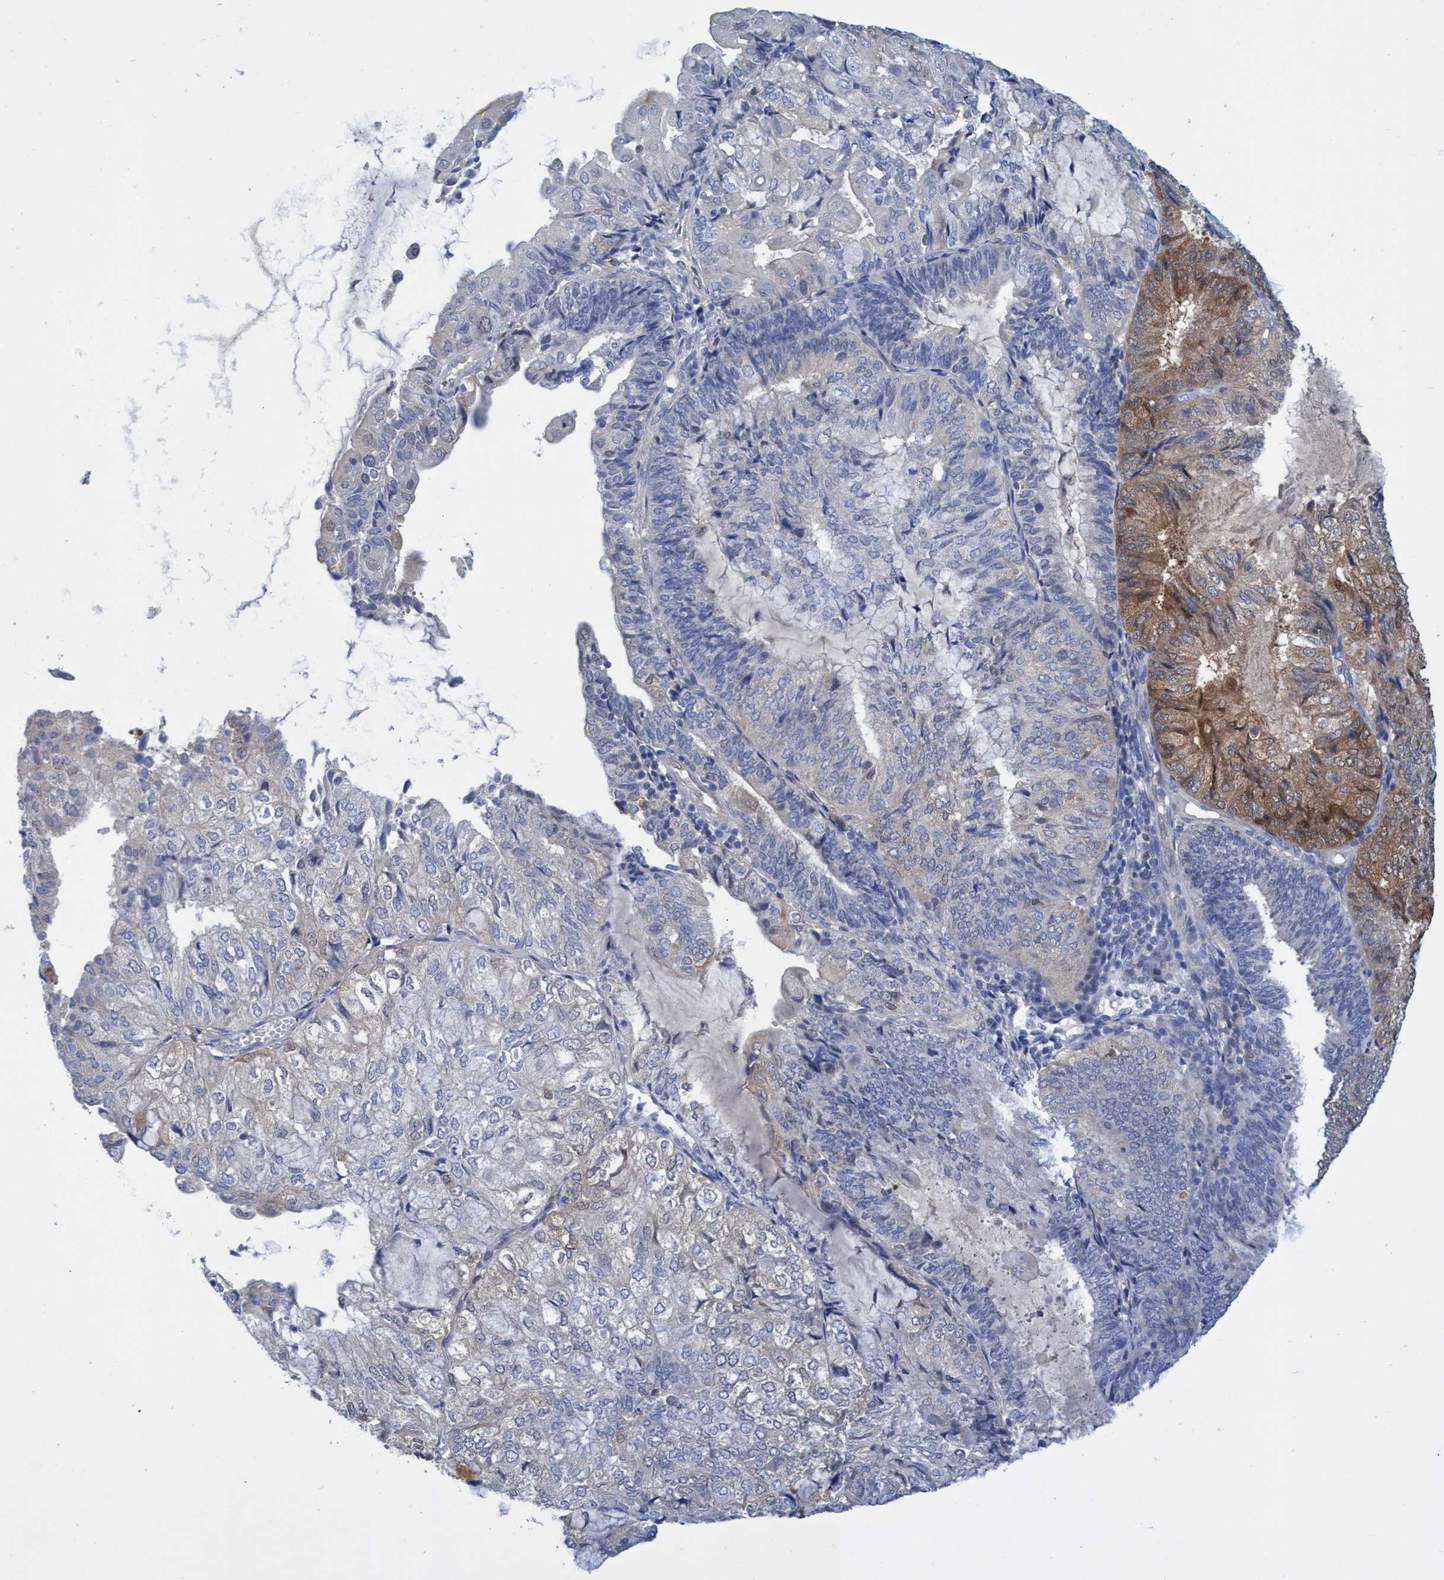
{"staining": {"intensity": "moderate", "quantity": "<25%", "location": "cytoplasmic/membranous"}, "tissue": "endometrial cancer", "cell_type": "Tumor cells", "image_type": "cancer", "snomed": [{"axis": "morphology", "description": "Adenocarcinoma, NOS"}, {"axis": "topography", "description": "Endometrium"}], "caption": "Brown immunohistochemical staining in adenocarcinoma (endometrial) shows moderate cytoplasmic/membranous expression in about <25% of tumor cells.", "gene": "PNPO", "patient": {"sex": "female", "age": 81}}